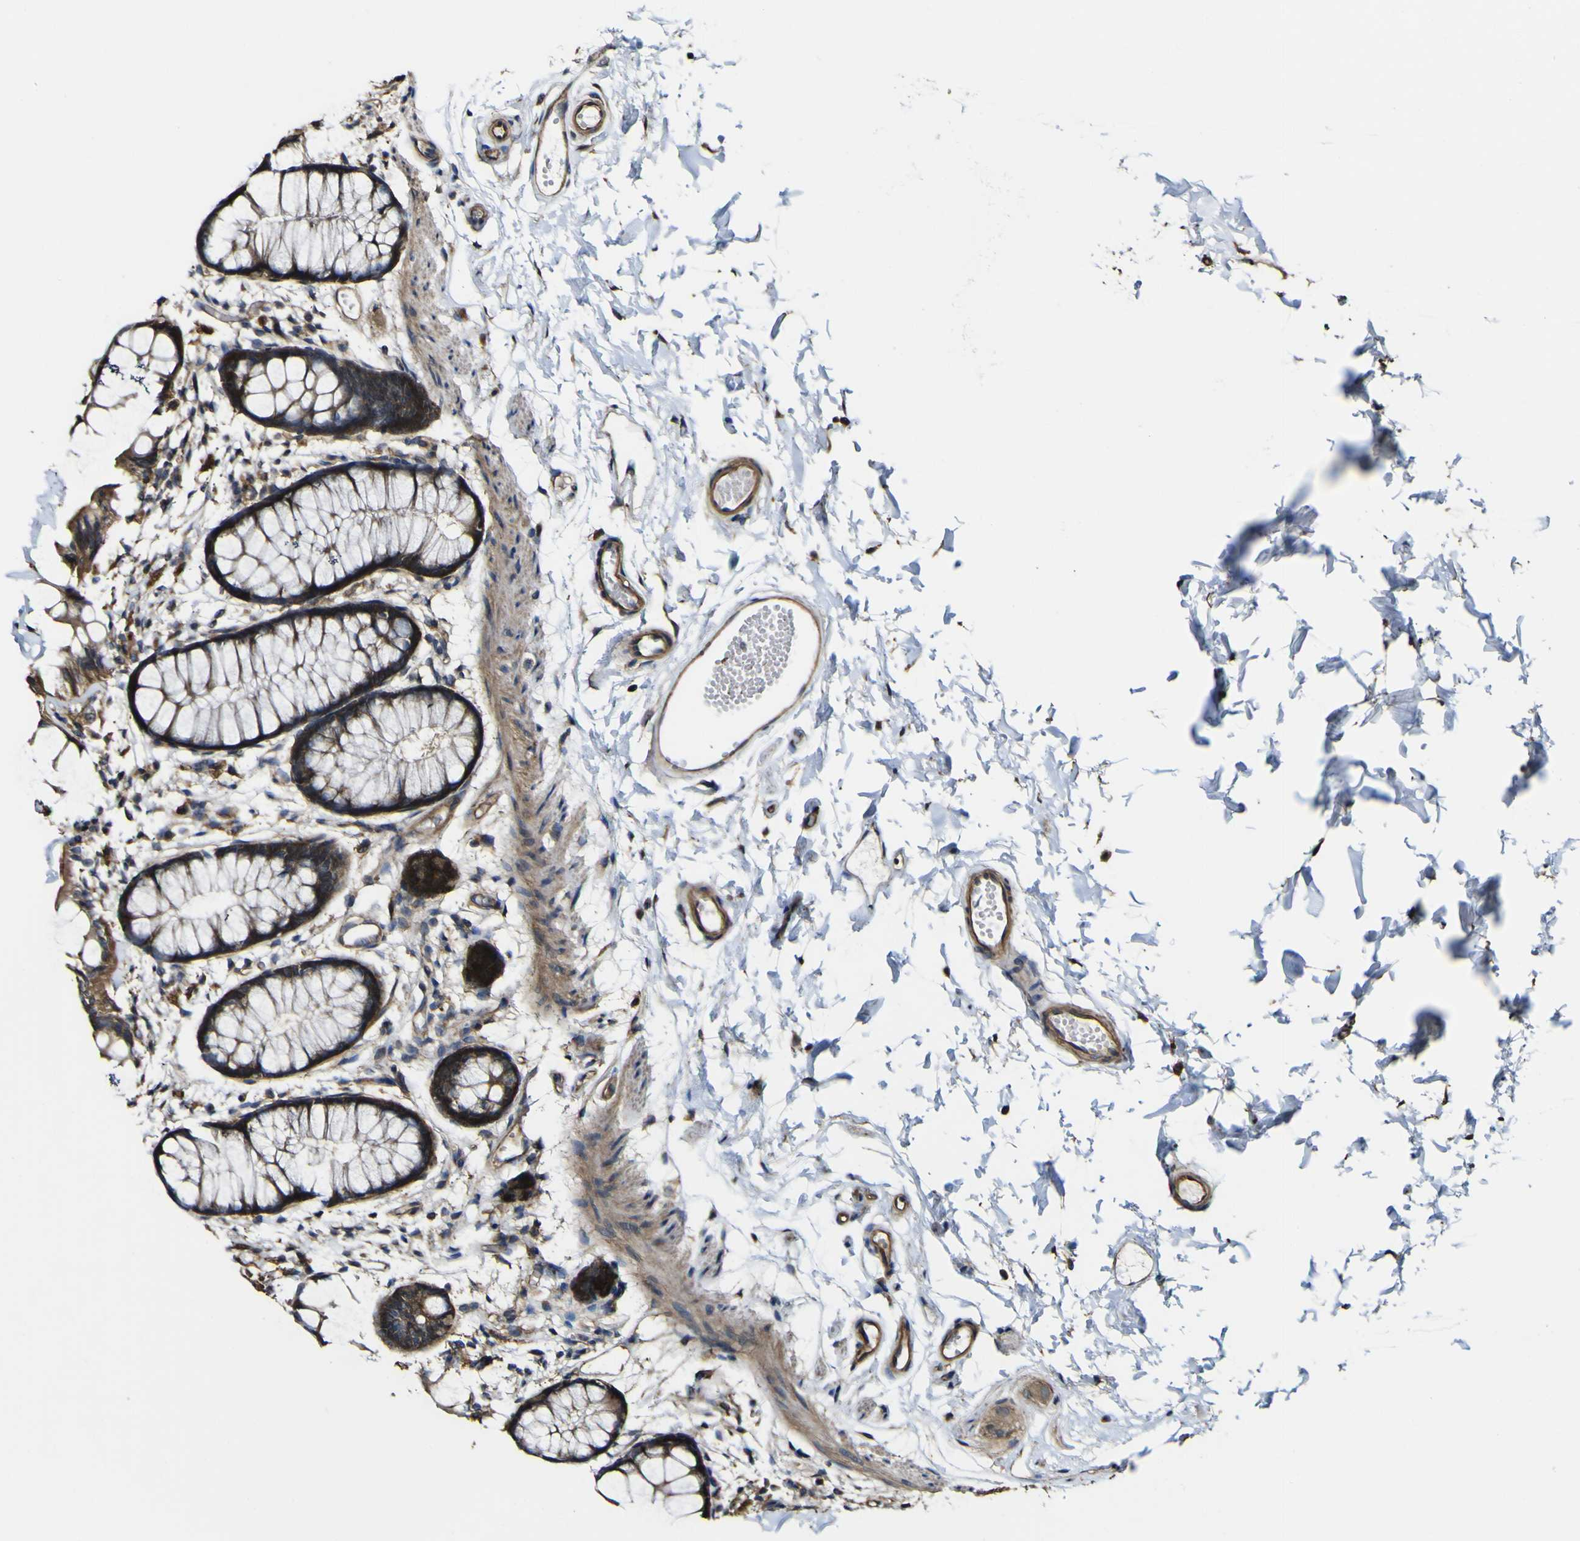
{"staining": {"intensity": "strong", "quantity": ">75%", "location": "cytoplasmic/membranous"}, "tissue": "rectum", "cell_type": "Glandular cells", "image_type": "normal", "snomed": [{"axis": "morphology", "description": "Normal tissue, NOS"}, {"axis": "topography", "description": "Rectum"}], "caption": "Protein staining reveals strong cytoplasmic/membranous expression in approximately >75% of glandular cells in normal rectum.", "gene": "NAALADL2", "patient": {"sex": "female", "age": 66}}